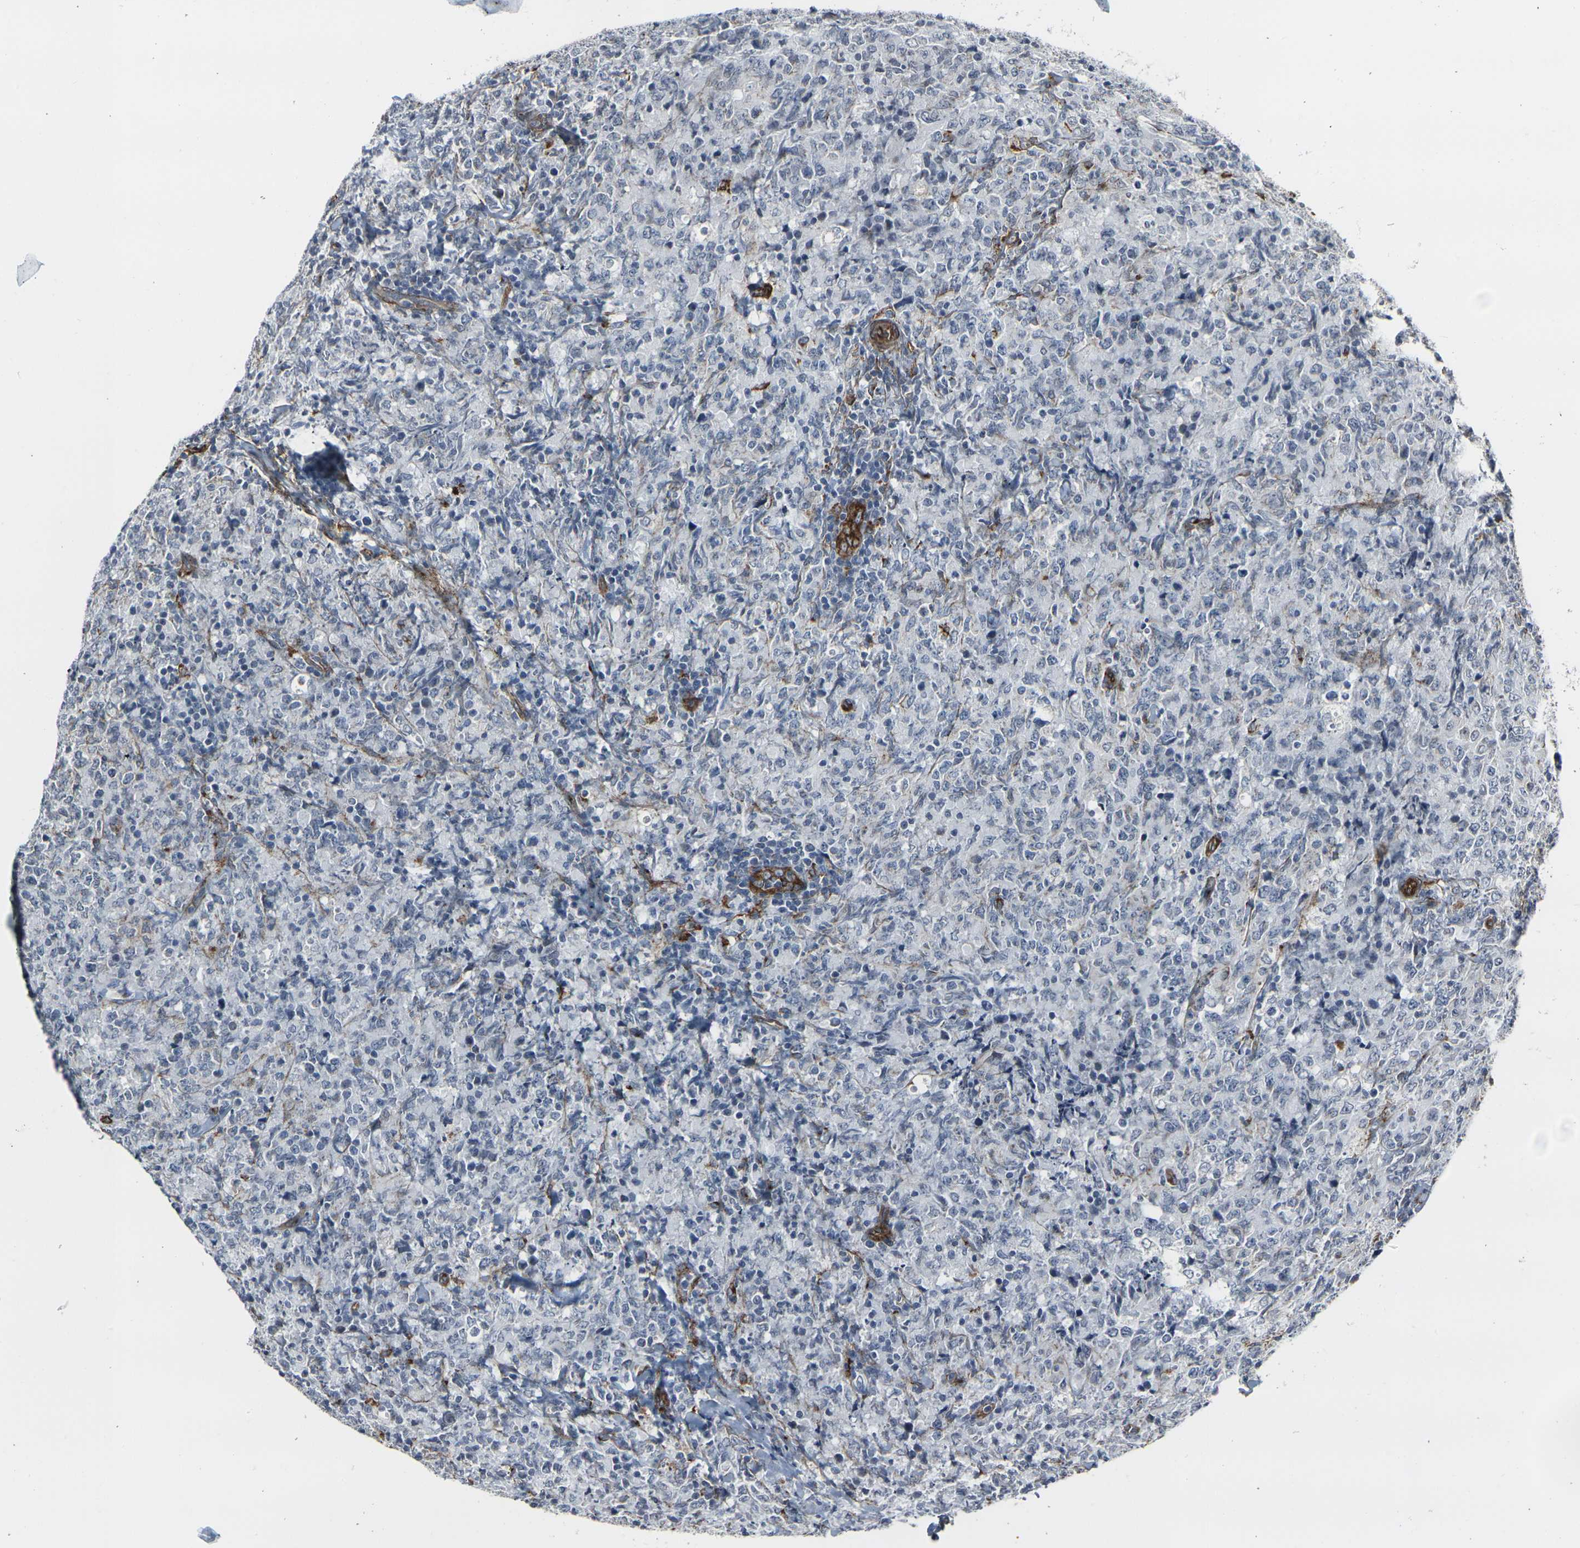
{"staining": {"intensity": "moderate", "quantity": "<25%", "location": "cytoplasmic/membranous"}, "tissue": "lymphoma", "cell_type": "Tumor cells", "image_type": "cancer", "snomed": [{"axis": "morphology", "description": "Malignant lymphoma, non-Hodgkin's type, High grade"}, {"axis": "topography", "description": "Tonsil"}], "caption": "Protein staining of lymphoma tissue reveals moderate cytoplasmic/membranous positivity in approximately <25% of tumor cells.", "gene": "MYOF", "patient": {"sex": "female", "age": 36}}